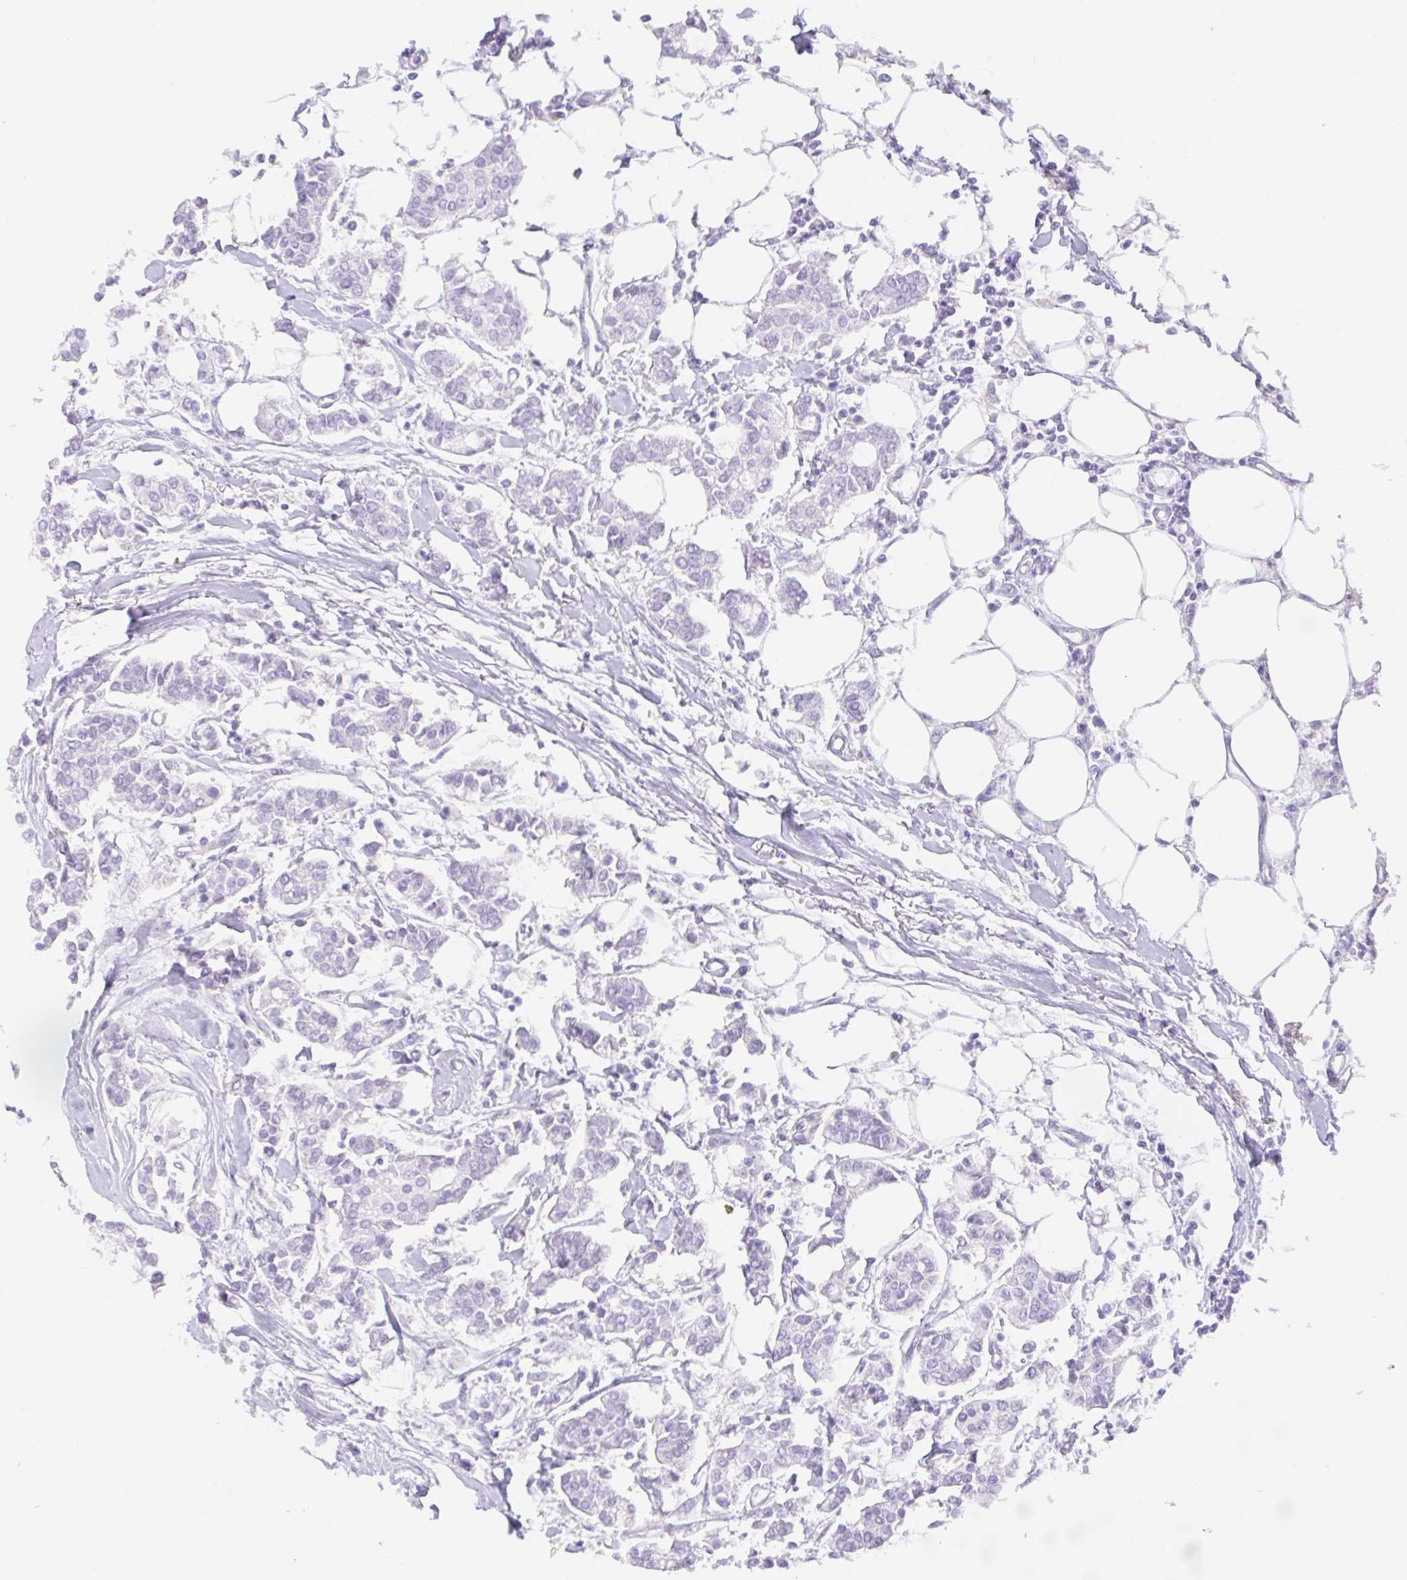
{"staining": {"intensity": "negative", "quantity": "none", "location": "none"}, "tissue": "breast cancer", "cell_type": "Tumor cells", "image_type": "cancer", "snomed": [{"axis": "morphology", "description": "Duct carcinoma"}, {"axis": "topography", "description": "Breast"}], "caption": "A high-resolution image shows immunohistochemistry (IHC) staining of infiltrating ductal carcinoma (breast), which demonstrates no significant positivity in tumor cells. (DAB immunohistochemistry (IHC) visualized using brightfield microscopy, high magnification).", "gene": "KLK8", "patient": {"sex": "female", "age": 84}}